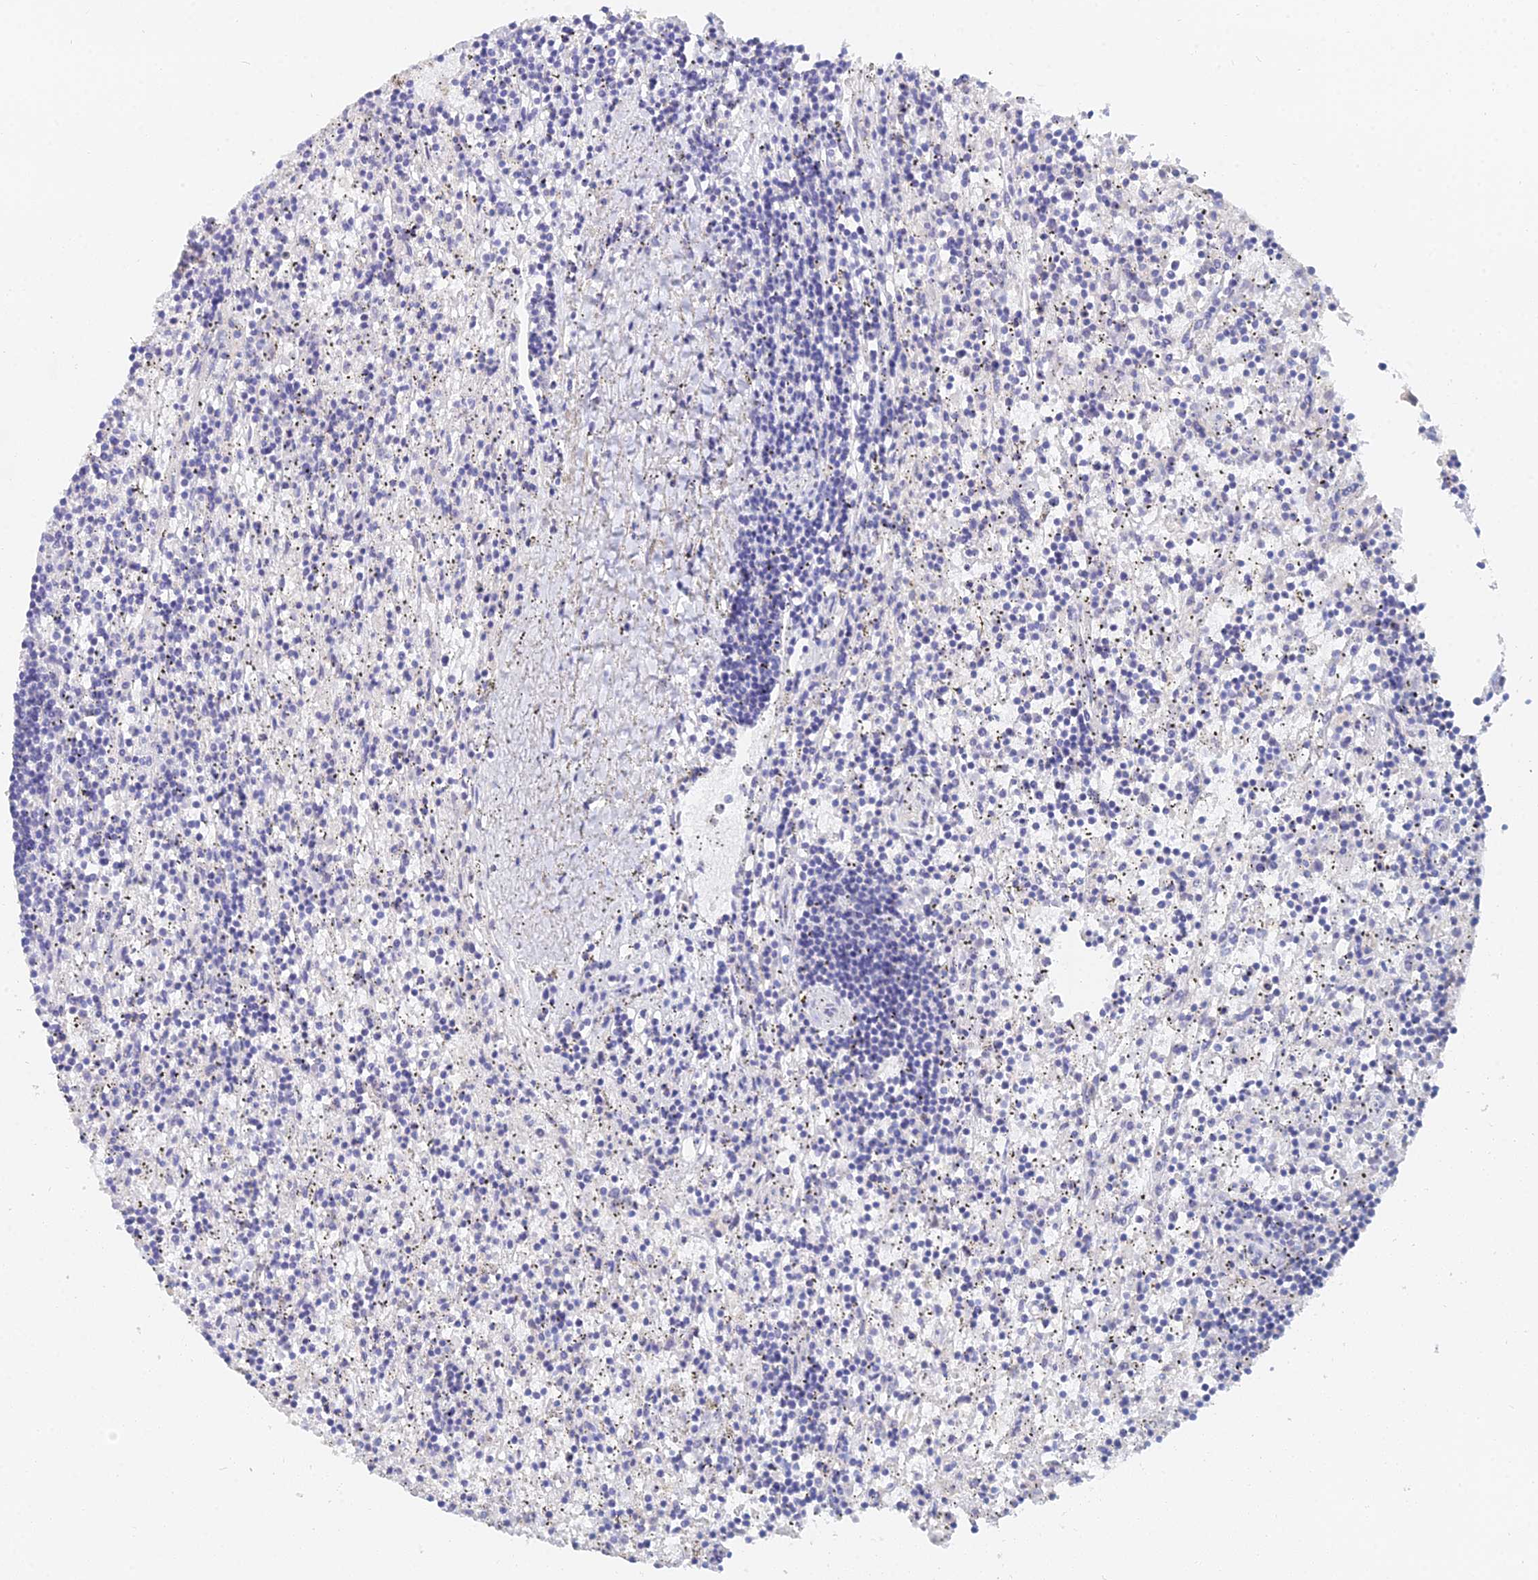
{"staining": {"intensity": "negative", "quantity": "none", "location": "none"}, "tissue": "lymphoma", "cell_type": "Tumor cells", "image_type": "cancer", "snomed": [{"axis": "morphology", "description": "Malignant lymphoma, non-Hodgkin's type, Low grade"}, {"axis": "topography", "description": "Spleen"}], "caption": "The micrograph demonstrates no significant expression in tumor cells of malignant lymphoma, non-Hodgkin's type (low-grade).", "gene": "MCM2", "patient": {"sex": "male", "age": 76}}